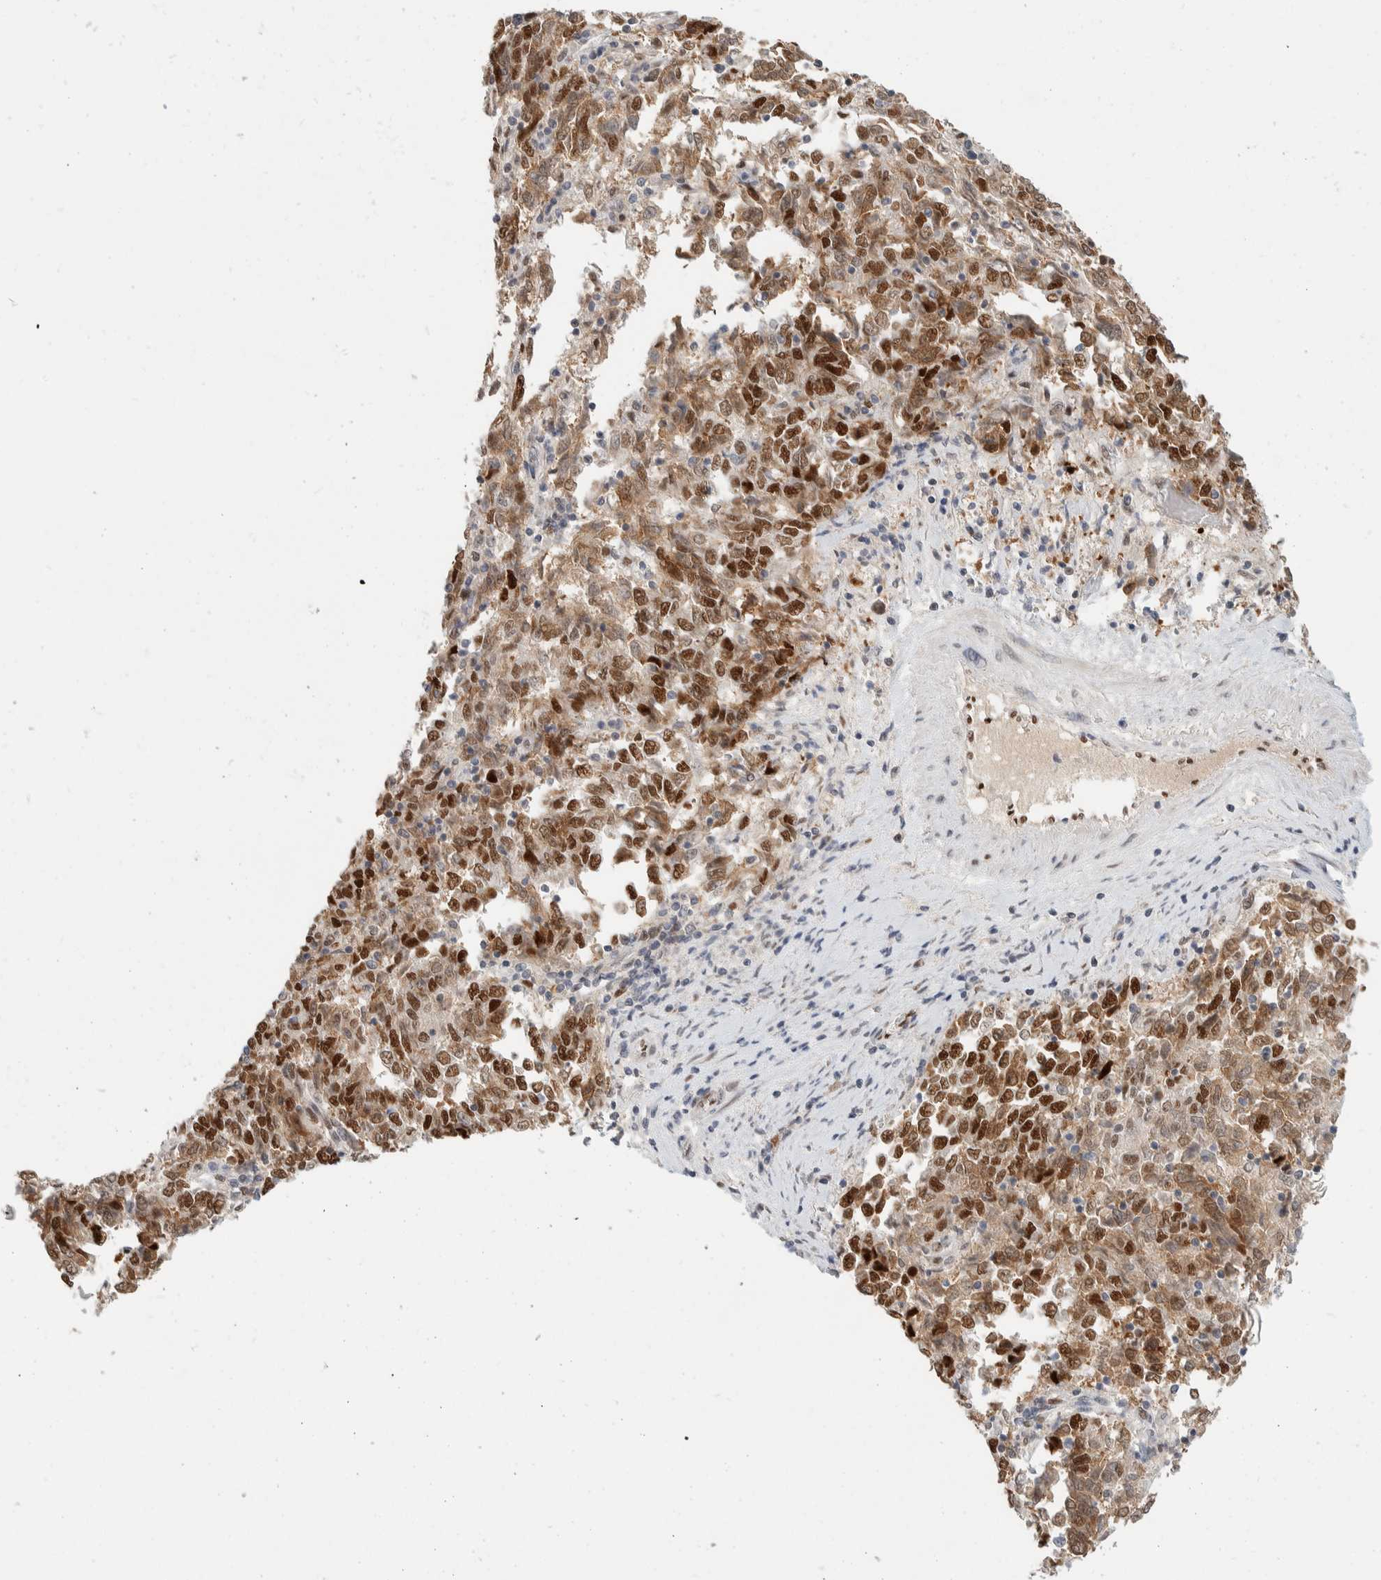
{"staining": {"intensity": "strong", "quantity": ">75%", "location": "nuclear"}, "tissue": "endometrial cancer", "cell_type": "Tumor cells", "image_type": "cancer", "snomed": [{"axis": "morphology", "description": "Adenocarcinoma, NOS"}, {"axis": "topography", "description": "Endometrium"}], "caption": "A high-resolution histopathology image shows IHC staining of endometrial adenocarcinoma, which shows strong nuclear expression in about >75% of tumor cells. (Stains: DAB (3,3'-diaminobenzidine) in brown, nuclei in blue, Microscopy: brightfield microscopy at high magnification).", "gene": "PUS7", "patient": {"sex": "female", "age": 80}}